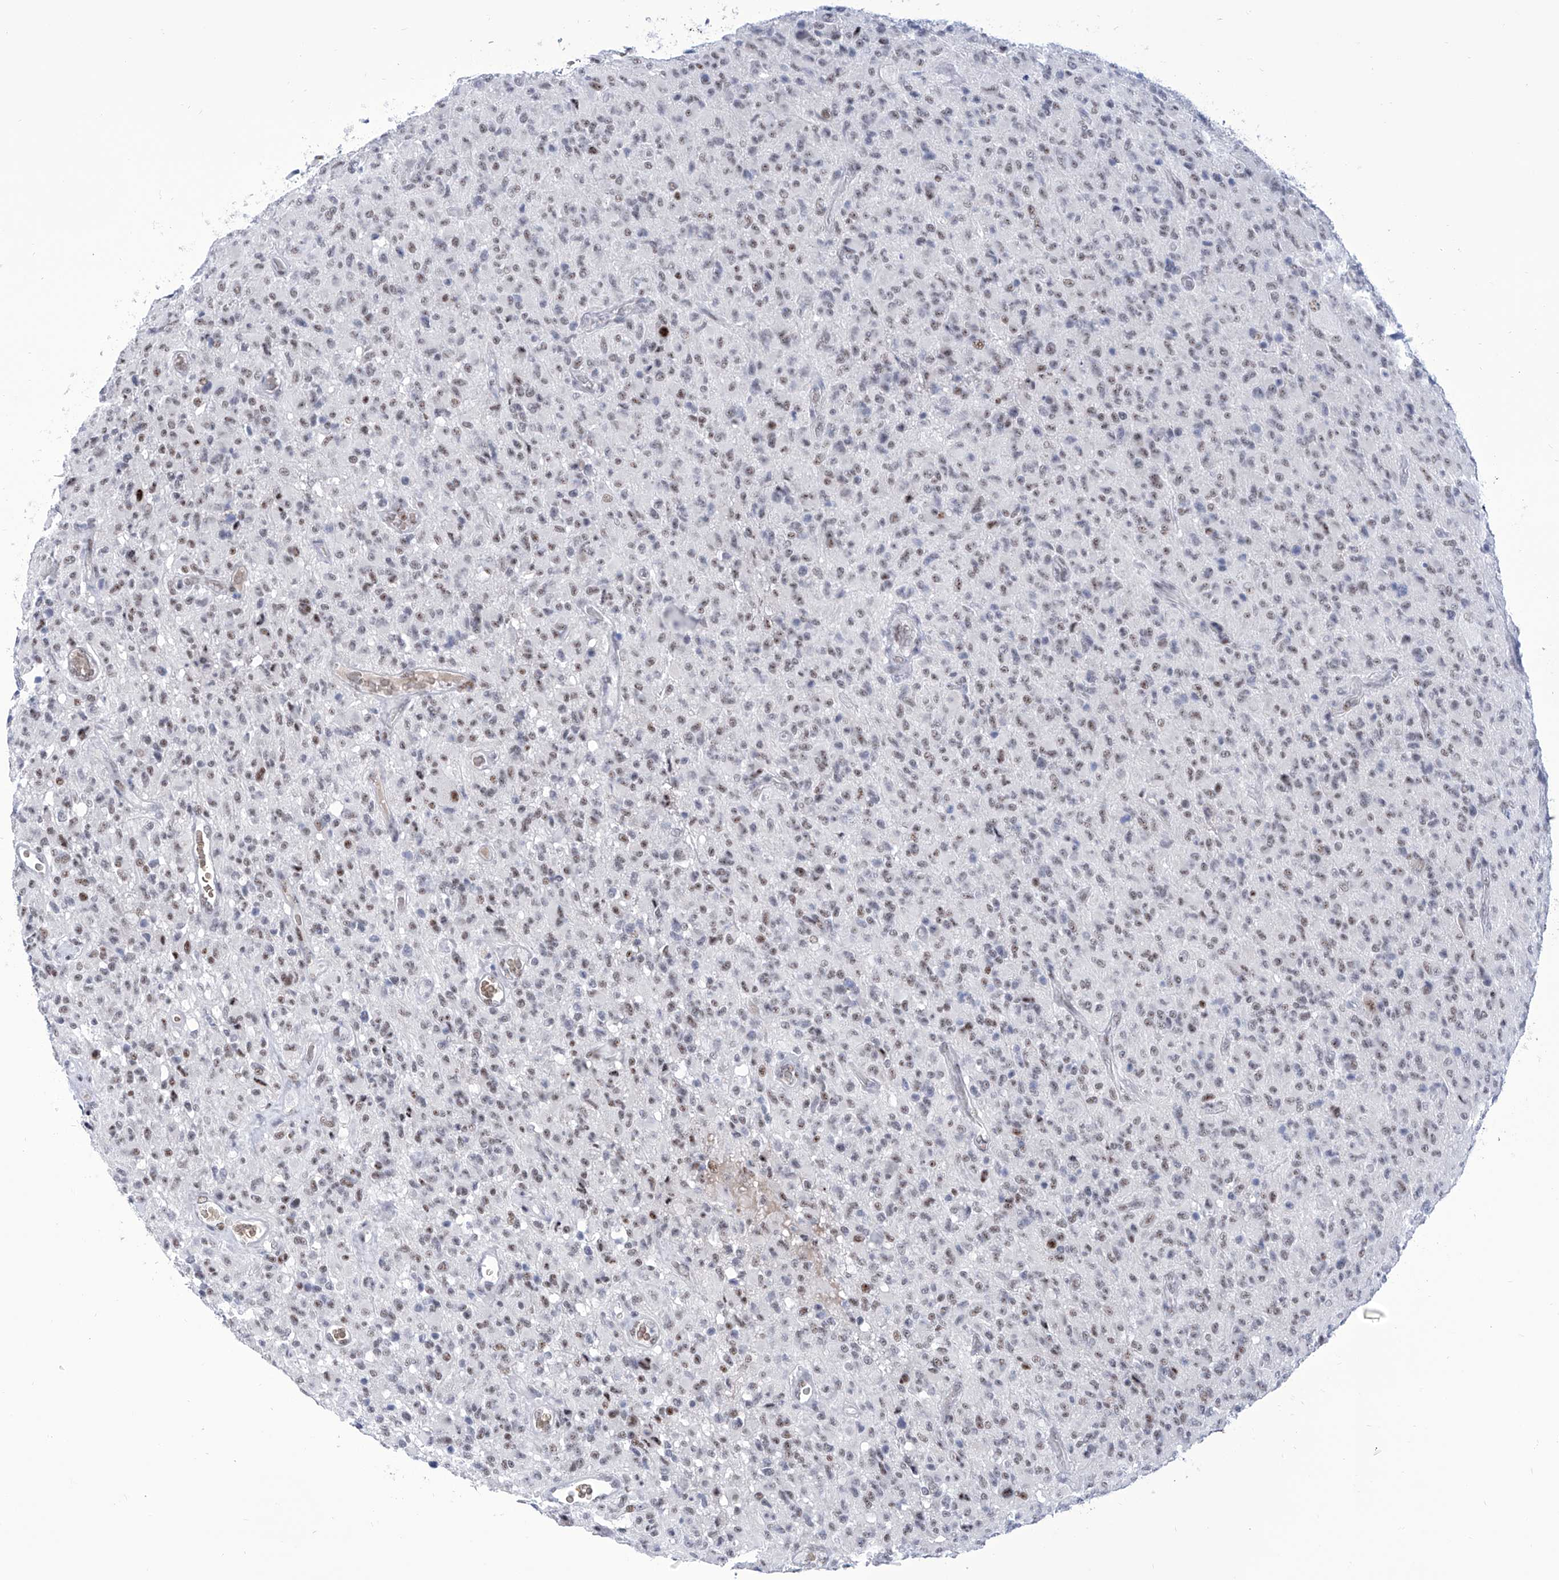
{"staining": {"intensity": "moderate", "quantity": "<25%", "location": "nuclear"}, "tissue": "glioma", "cell_type": "Tumor cells", "image_type": "cancer", "snomed": [{"axis": "morphology", "description": "Glioma, malignant, High grade"}, {"axis": "topography", "description": "Brain"}], "caption": "Malignant glioma (high-grade) was stained to show a protein in brown. There is low levels of moderate nuclear staining in about <25% of tumor cells.", "gene": "SART1", "patient": {"sex": "female", "age": 57}}